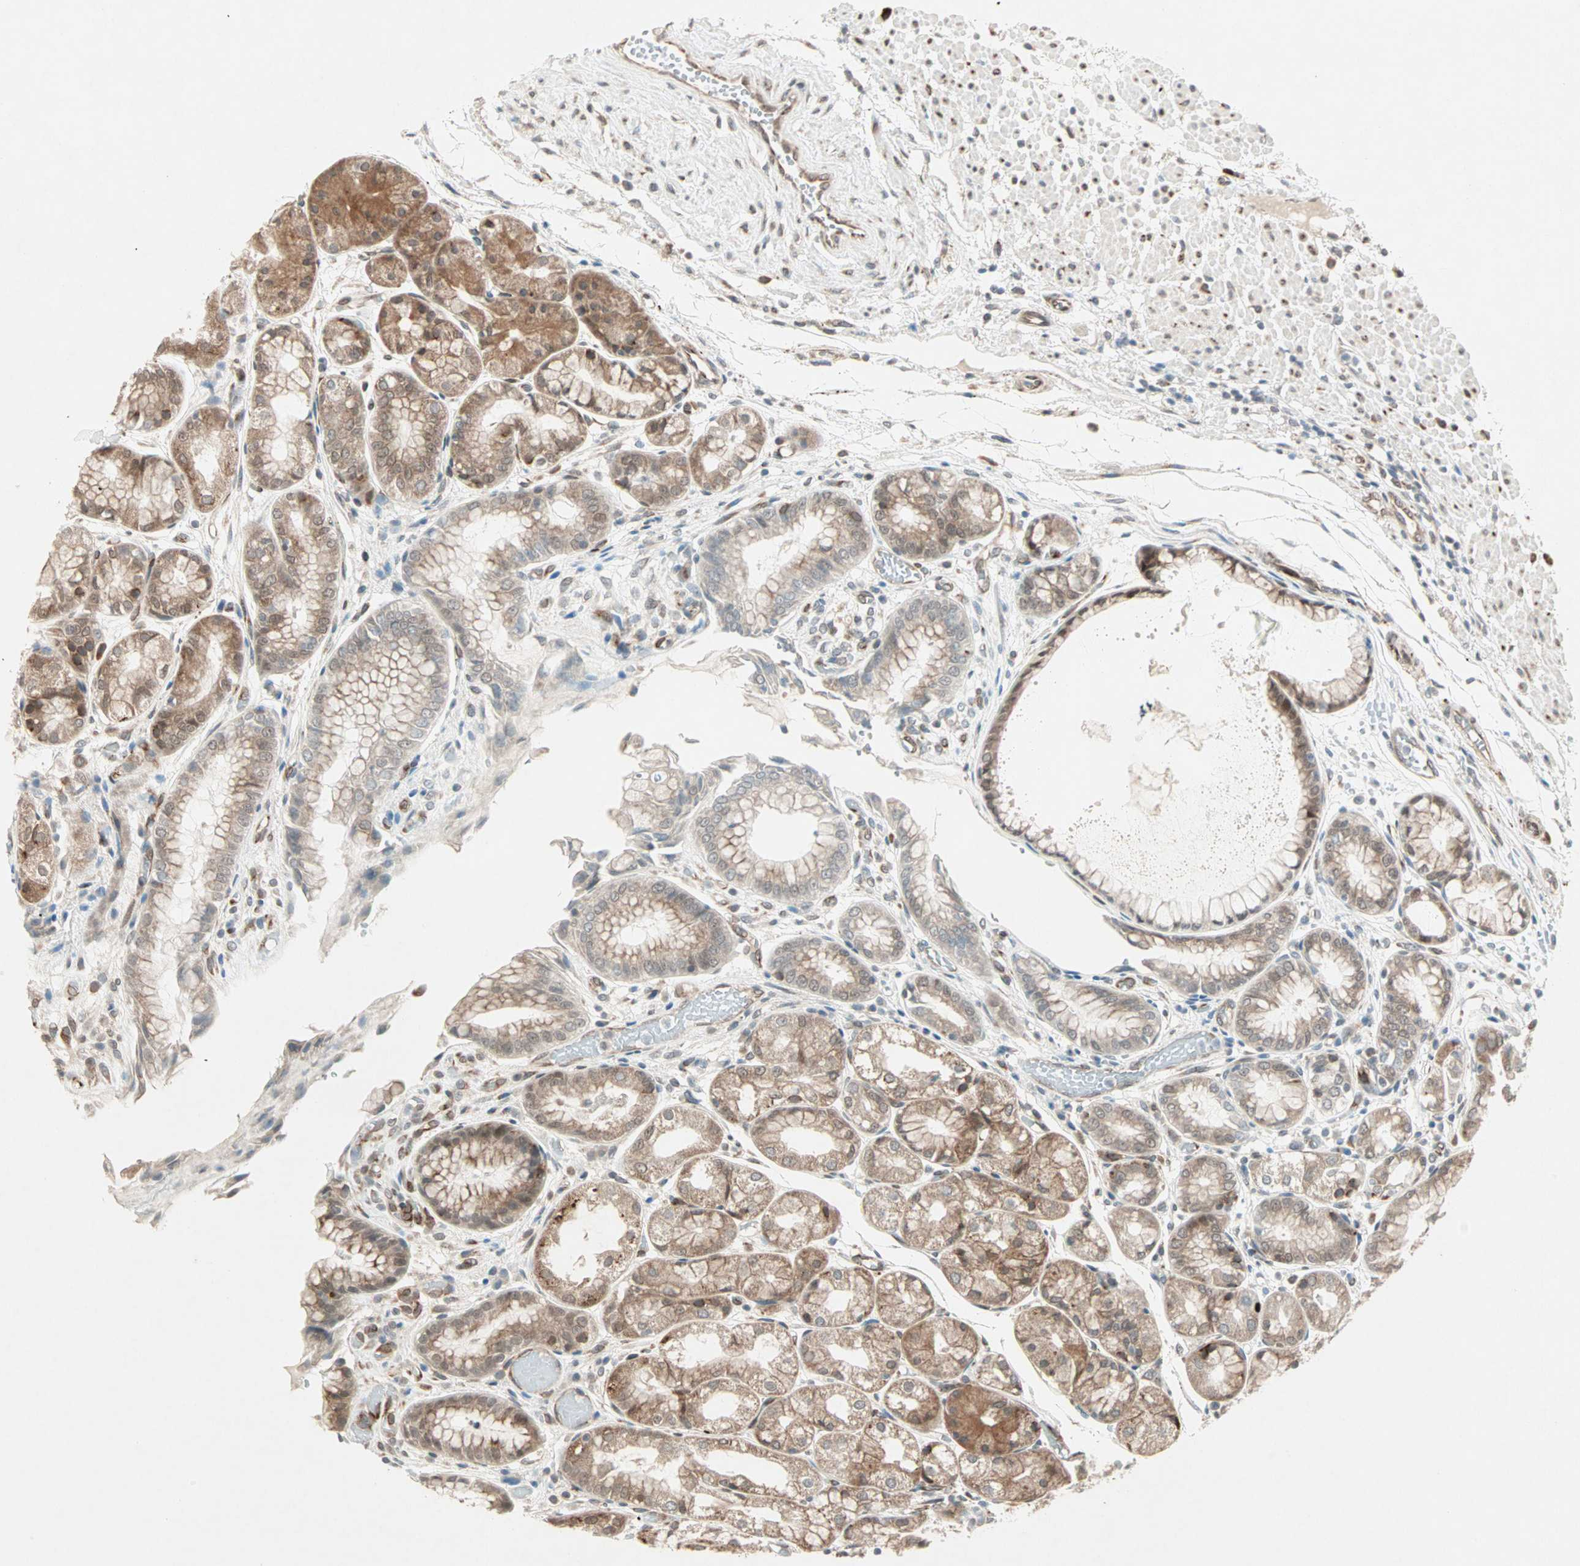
{"staining": {"intensity": "moderate", "quantity": ">75%", "location": "cytoplasmic/membranous"}, "tissue": "stomach", "cell_type": "Glandular cells", "image_type": "normal", "snomed": [{"axis": "morphology", "description": "Normal tissue, NOS"}, {"axis": "topography", "description": "Stomach, upper"}], "caption": "Glandular cells exhibit medium levels of moderate cytoplasmic/membranous positivity in approximately >75% of cells in unremarkable human stomach. (Brightfield microscopy of DAB IHC at high magnification).", "gene": "ZNF37A", "patient": {"sex": "male", "age": 72}}